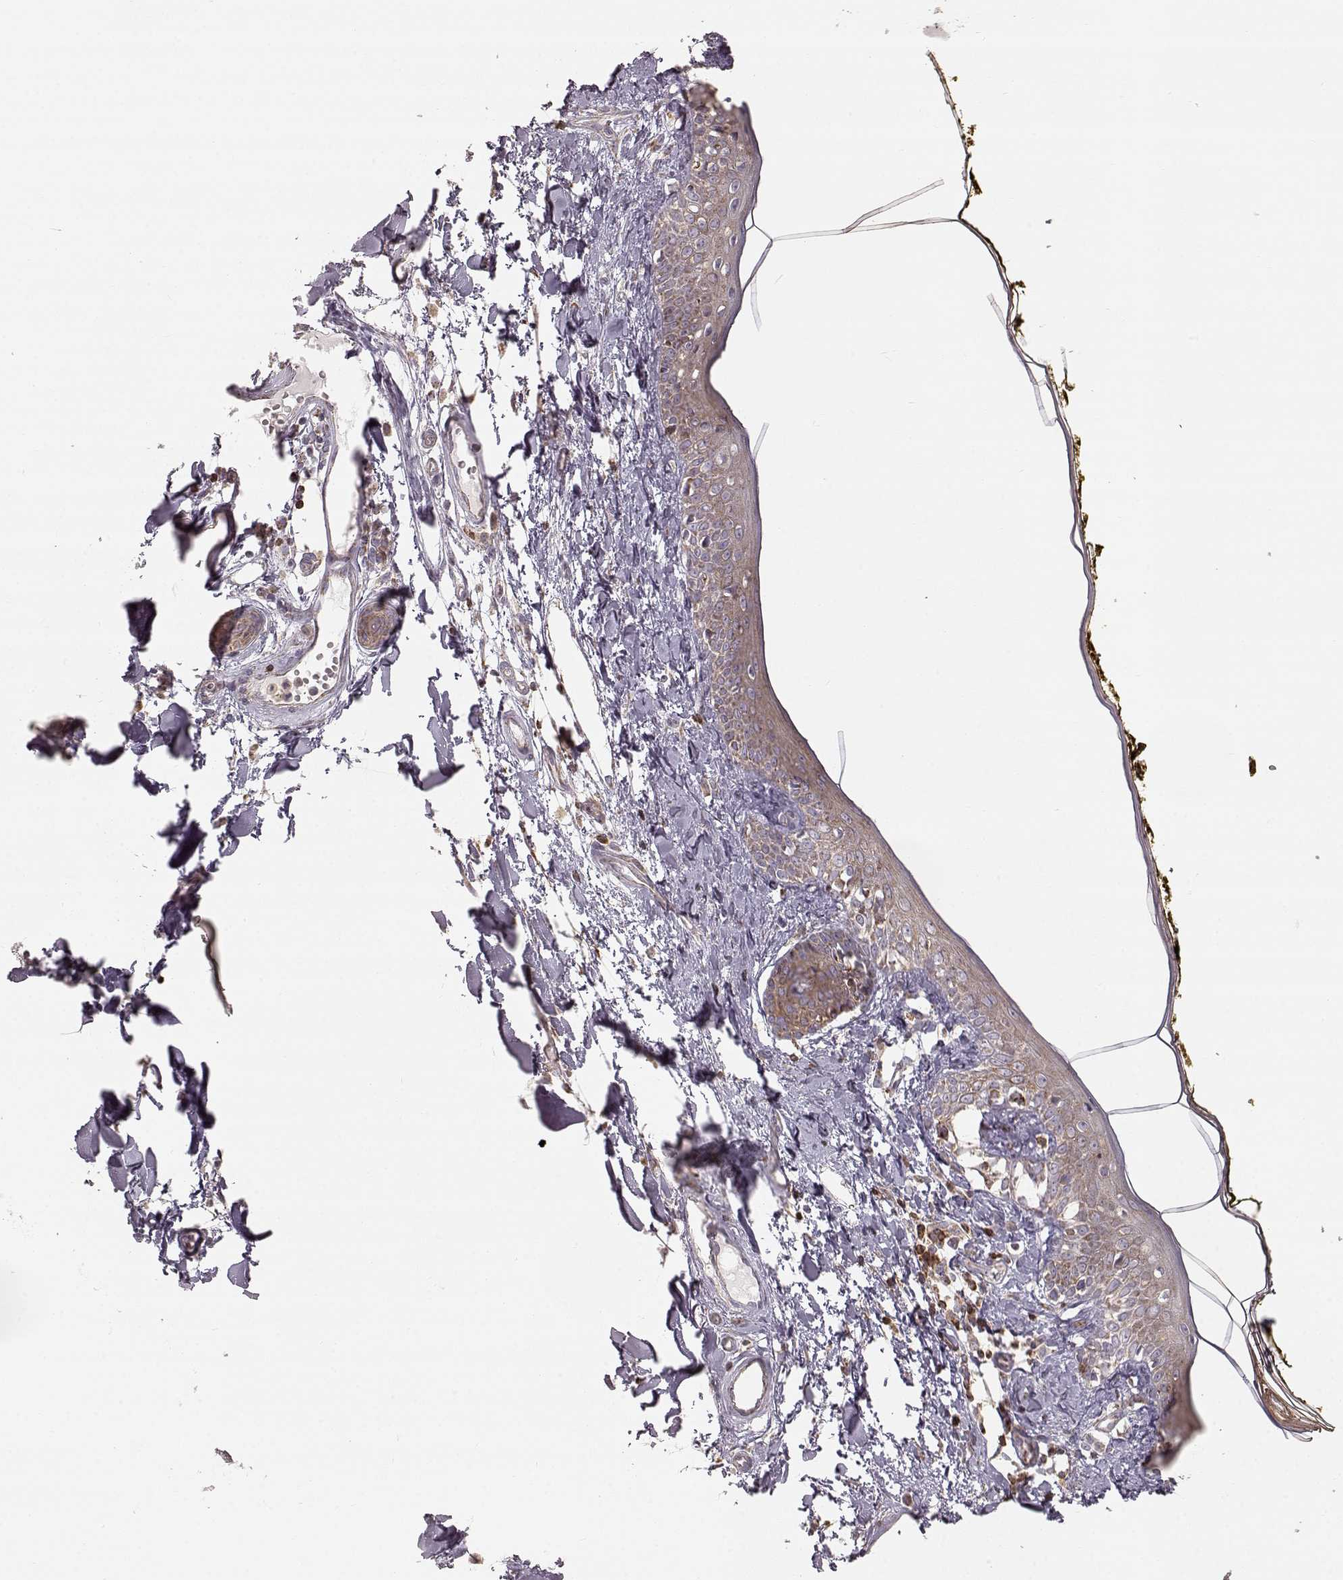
{"staining": {"intensity": "negative", "quantity": "none", "location": "none"}, "tissue": "skin", "cell_type": "Fibroblasts", "image_type": "normal", "snomed": [{"axis": "morphology", "description": "Normal tissue, NOS"}, {"axis": "topography", "description": "Skin"}], "caption": "A micrograph of skin stained for a protein shows no brown staining in fibroblasts. (DAB IHC, high magnification).", "gene": "GRAP2", "patient": {"sex": "male", "age": 76}}